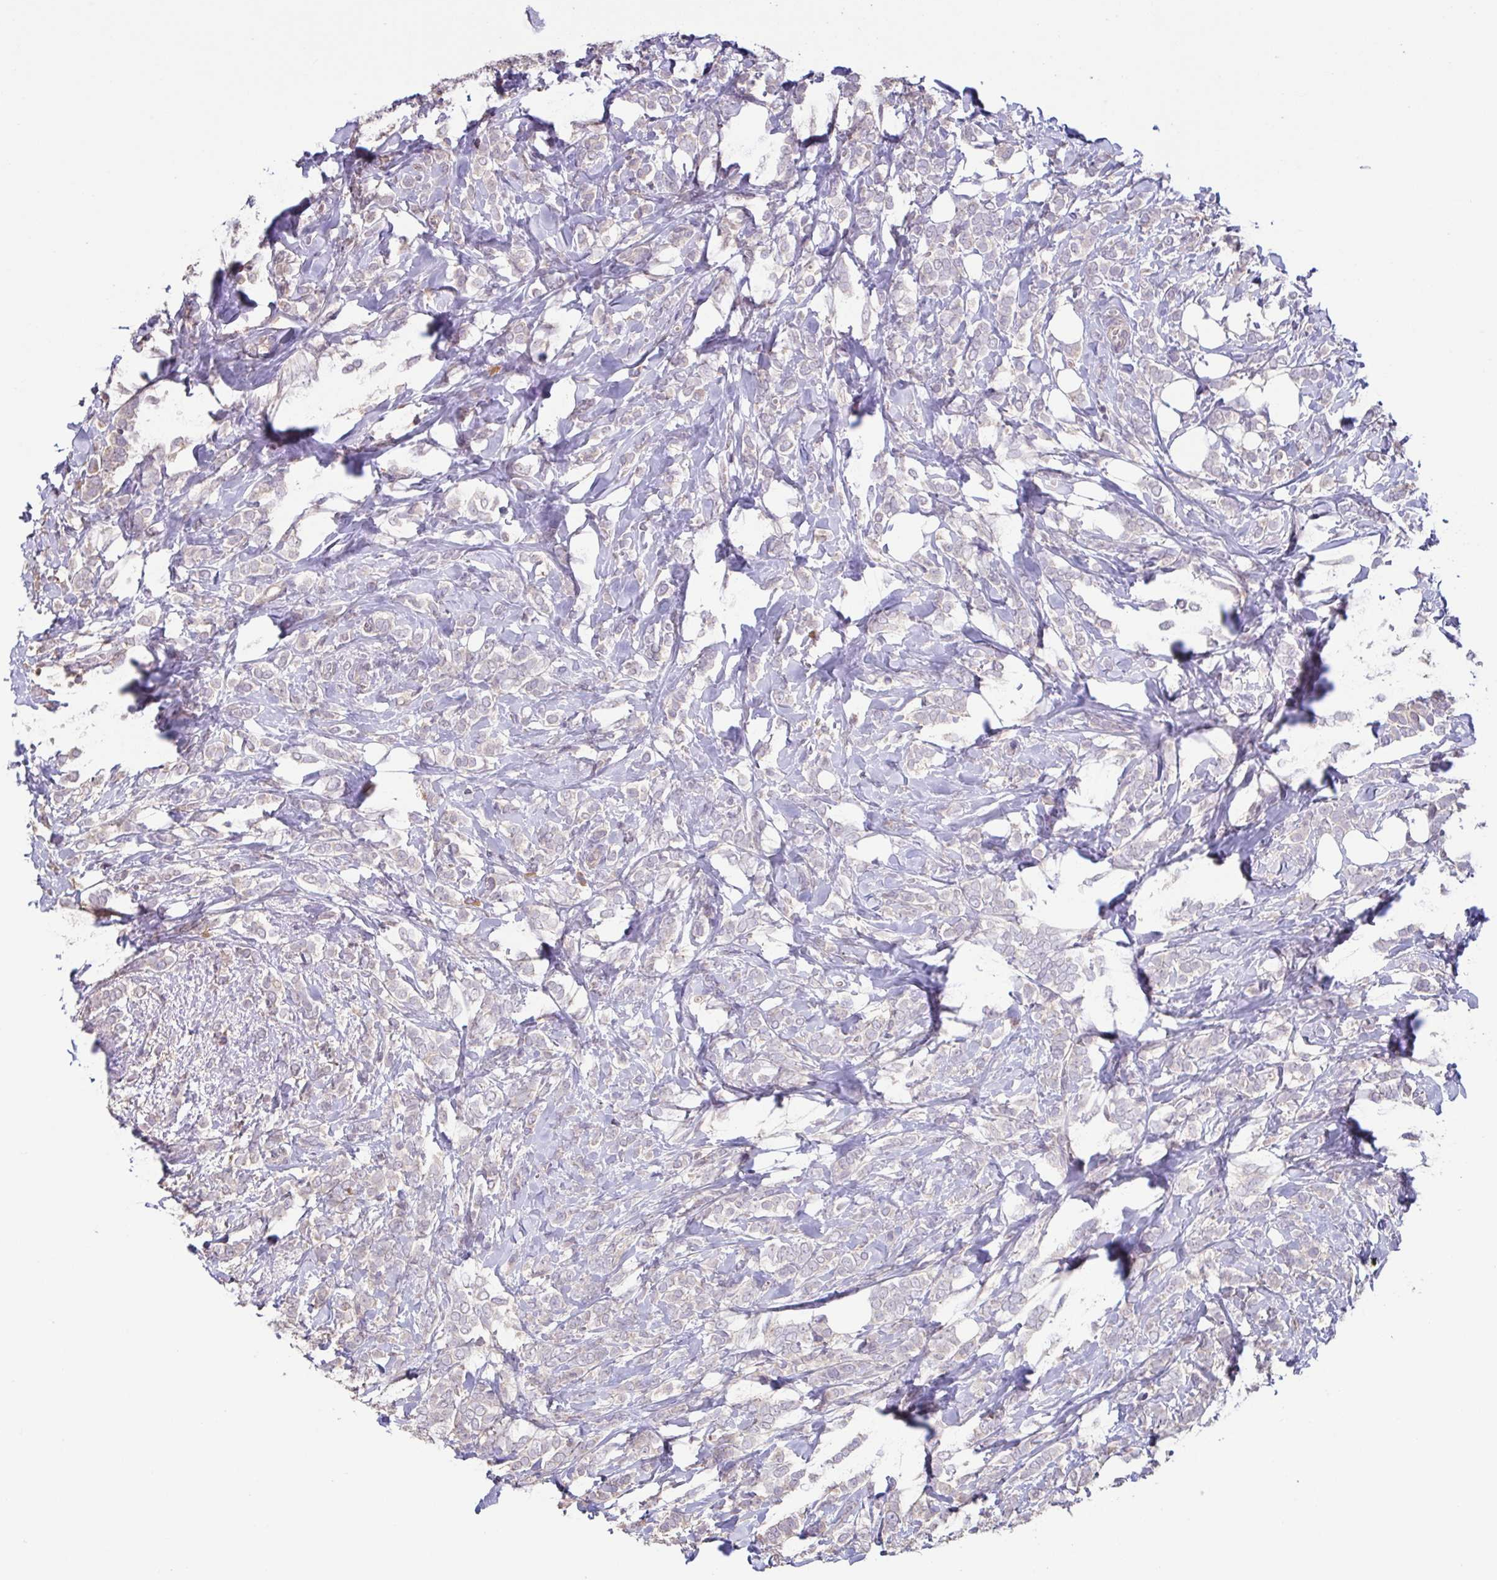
{"staining": {"intensity": "negative", "quantity": "none", "location": "none"}, "tissue": "breast cancer", "cell_type": "Tumor cells", "image_type": "cancer", "snomed": [{"axis": "morphology", "description": "Lobular carcinoma"}, {"axis": "topography", "description": "Breast"}], "caption": "Image shows no protein staining in tumor cells of lobular carcinoma (breast) tissue.", "gene": "ACTRT2", "patient": {"sex": "female", "age": 49}}